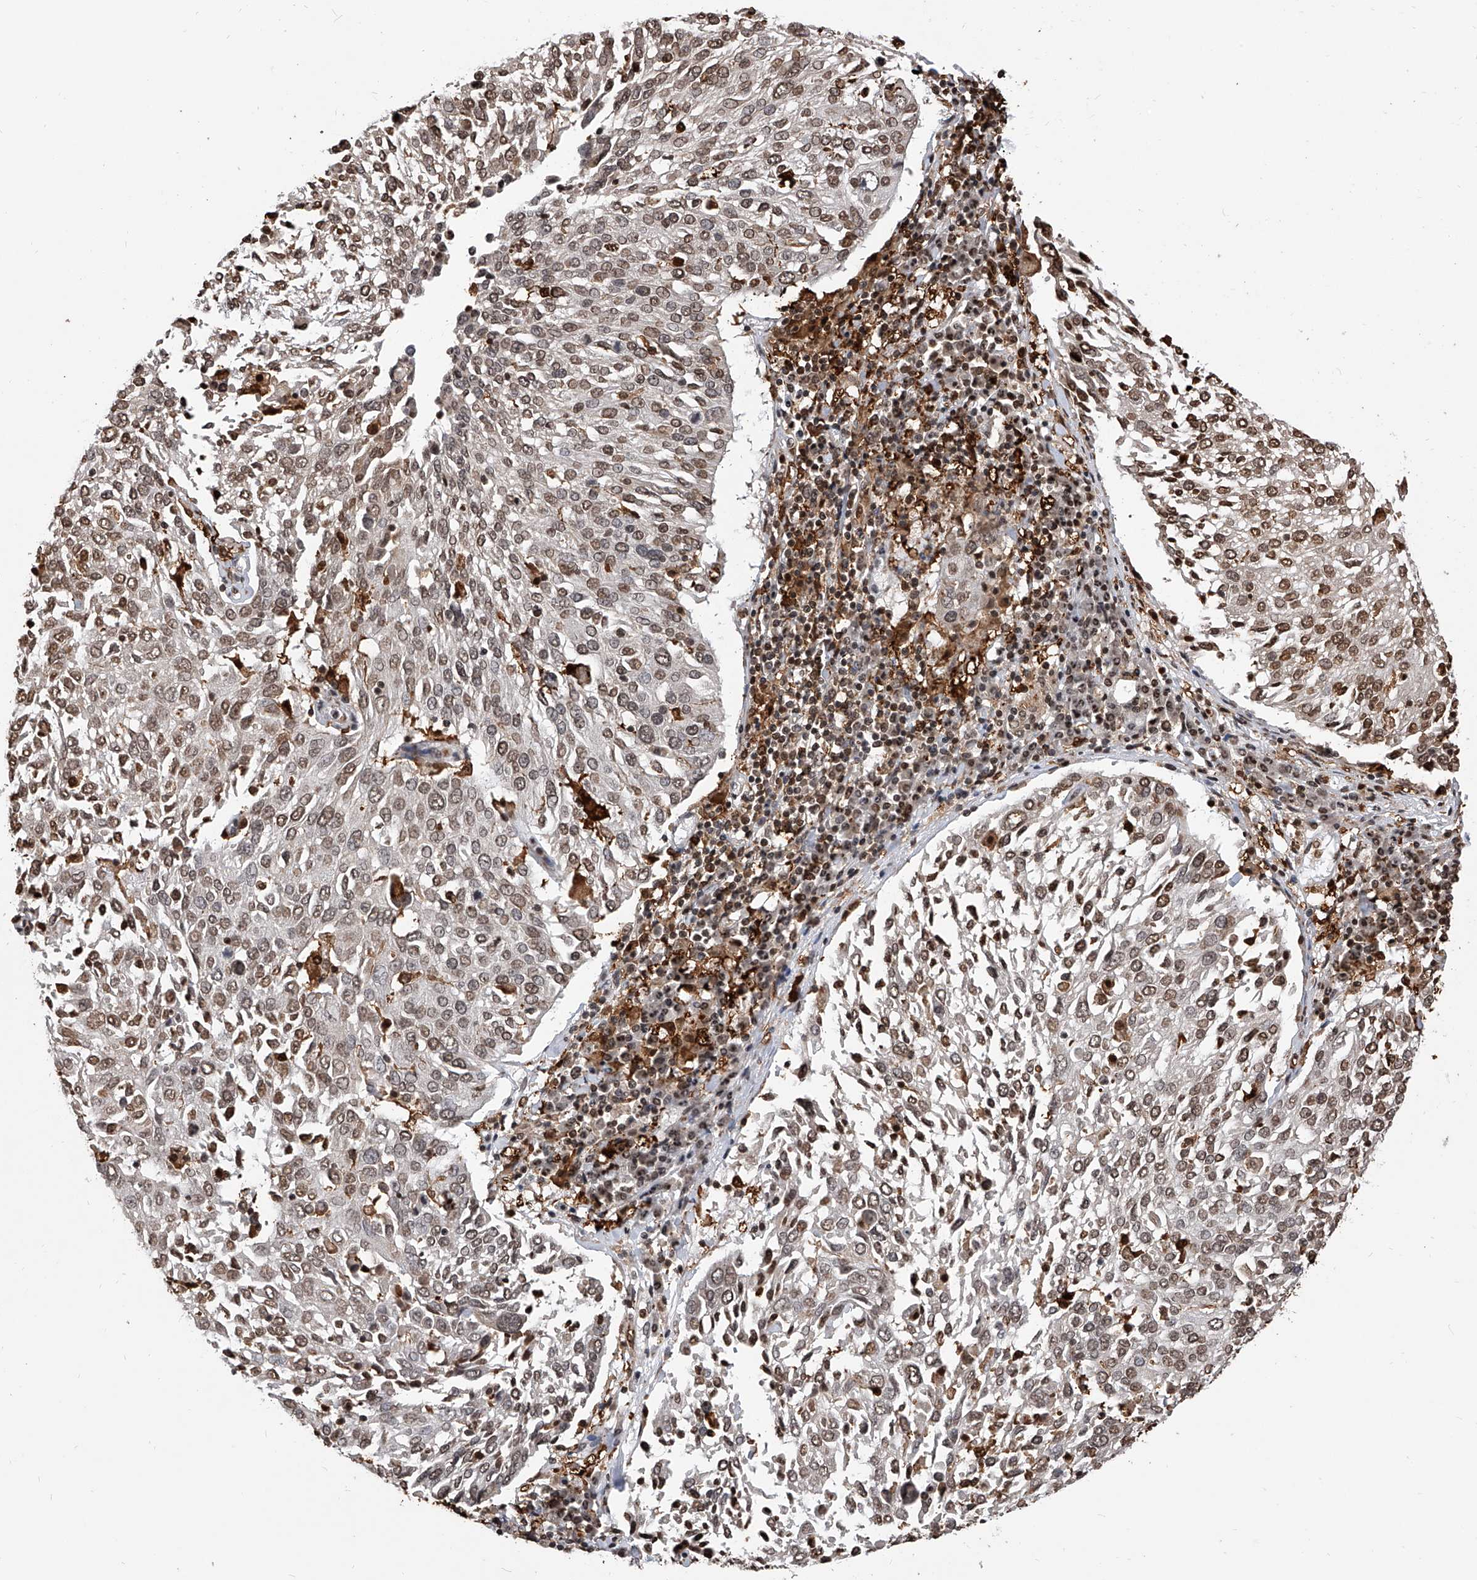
{"staining": {"intensity": "moderate", "quantity": ">75%", "location": "nuclear"}, "tissue": "lung cancer", "cell_type": "Tumor cells", "image_type": "cancer", "snomed": [{"axis": "morphology", "description": "Squamous cell carcinoma, NOS"}, {"axis": "topography", "description": "Lung"}], "caption": "Immunohistochemistry micrograph of neoplastic tissue: human lung squamous cell carcinoma stained using immunohistochemistry (IHC) demonstrates medium levels of moderate protein expression localized specifically in the nuclear of tumor cells, appearing as a nuclear brown color.", "gene": "CFAP410", "patient": {"sex": "male", "age": 65}}